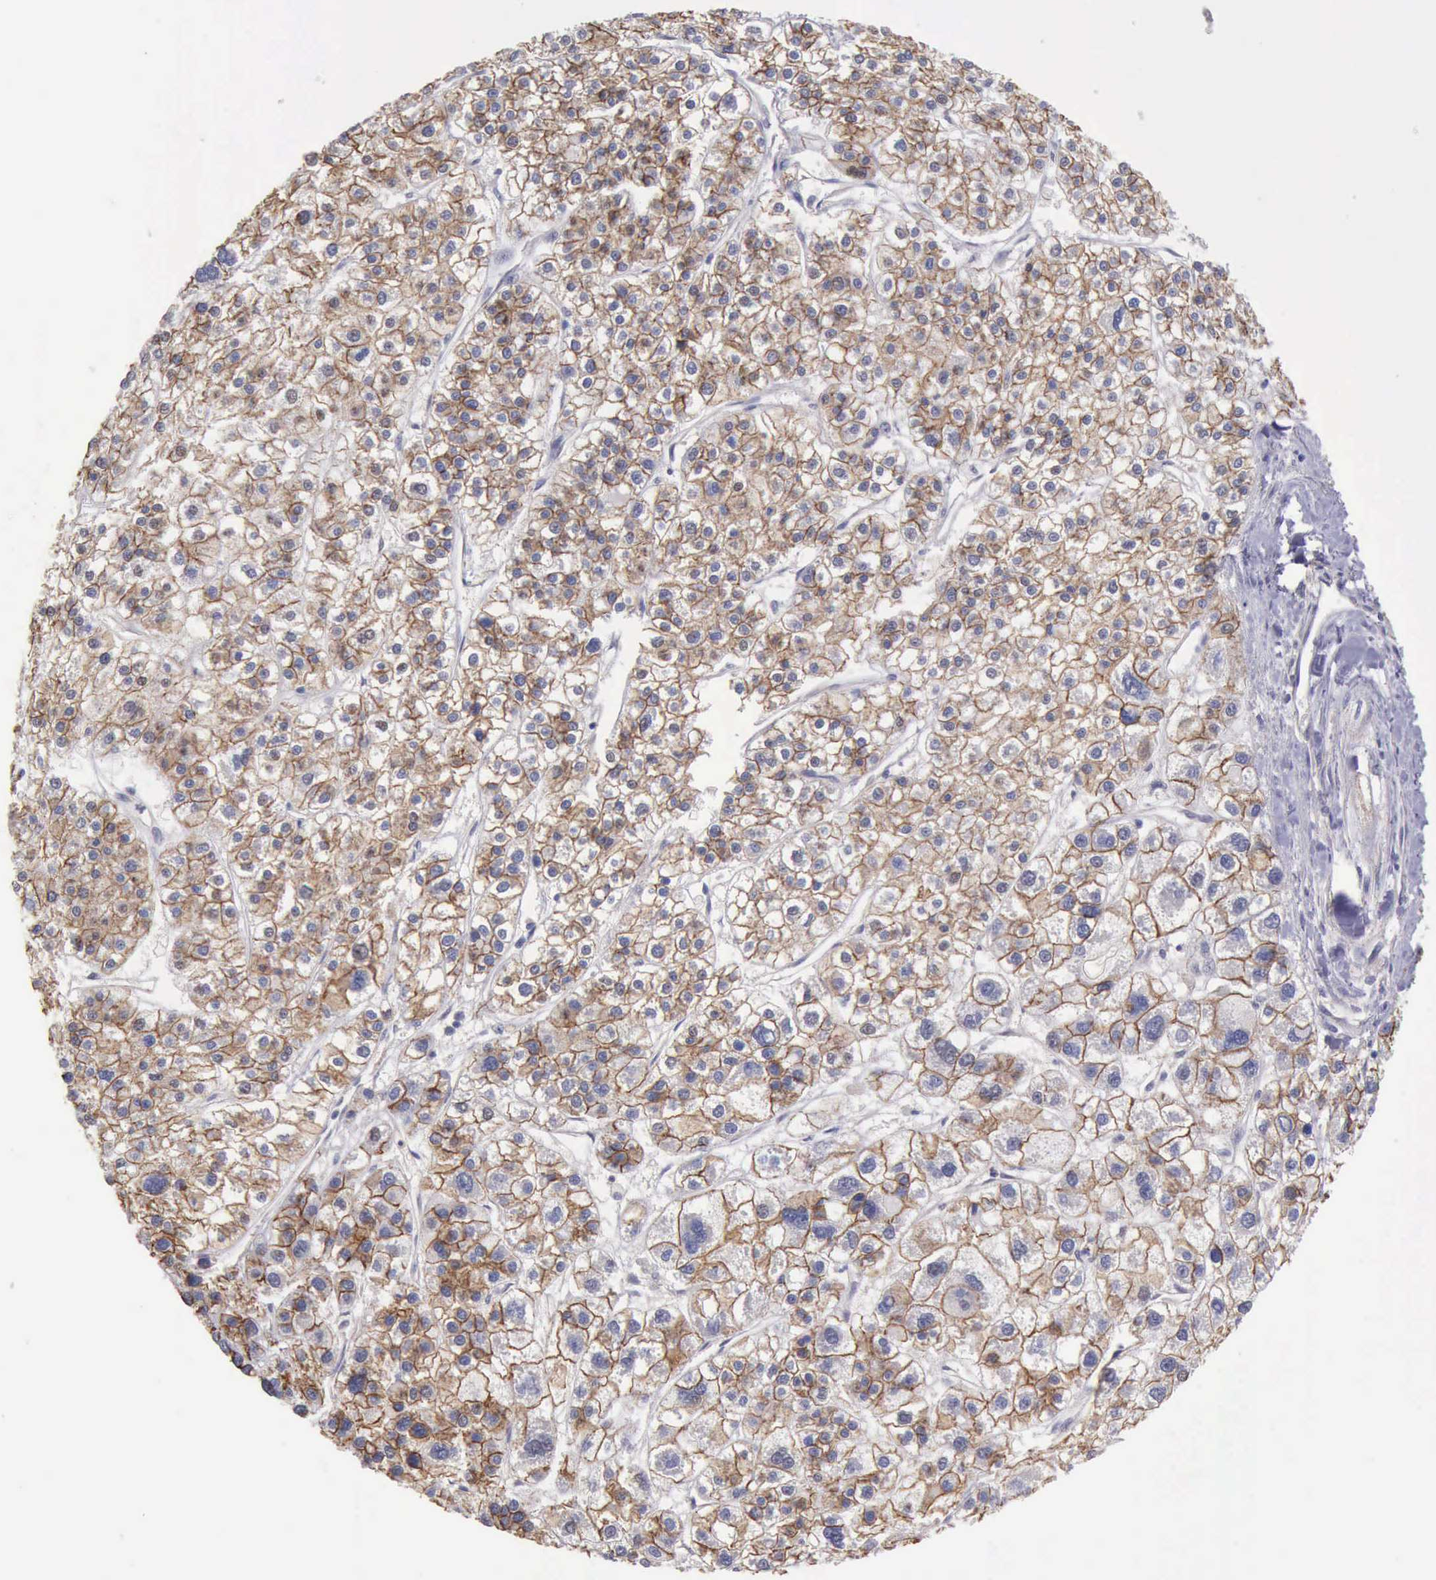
{"staining": {"intensity": "moderate", "quantity": ">75%", "location": "cytoplasmic/membranous"}, "tissue": "liver cancer", "cell_type": "Tumor cells", "image_type": "cancer", "snomed": [{"axis": "morphology", "description": "Carcinoma, Hepatocellular, NOS"}, {"axis": "topography", "description": "Liver"}], "caption": "Immunohistochemical staining of human hepatocellular carcinoma (liver) displays moderate cytoplasmic/membranous protein staining in approximately >75% of tumor cells.", "gene": "KCND1", "patient": {"sex": "female", "age": 85}}